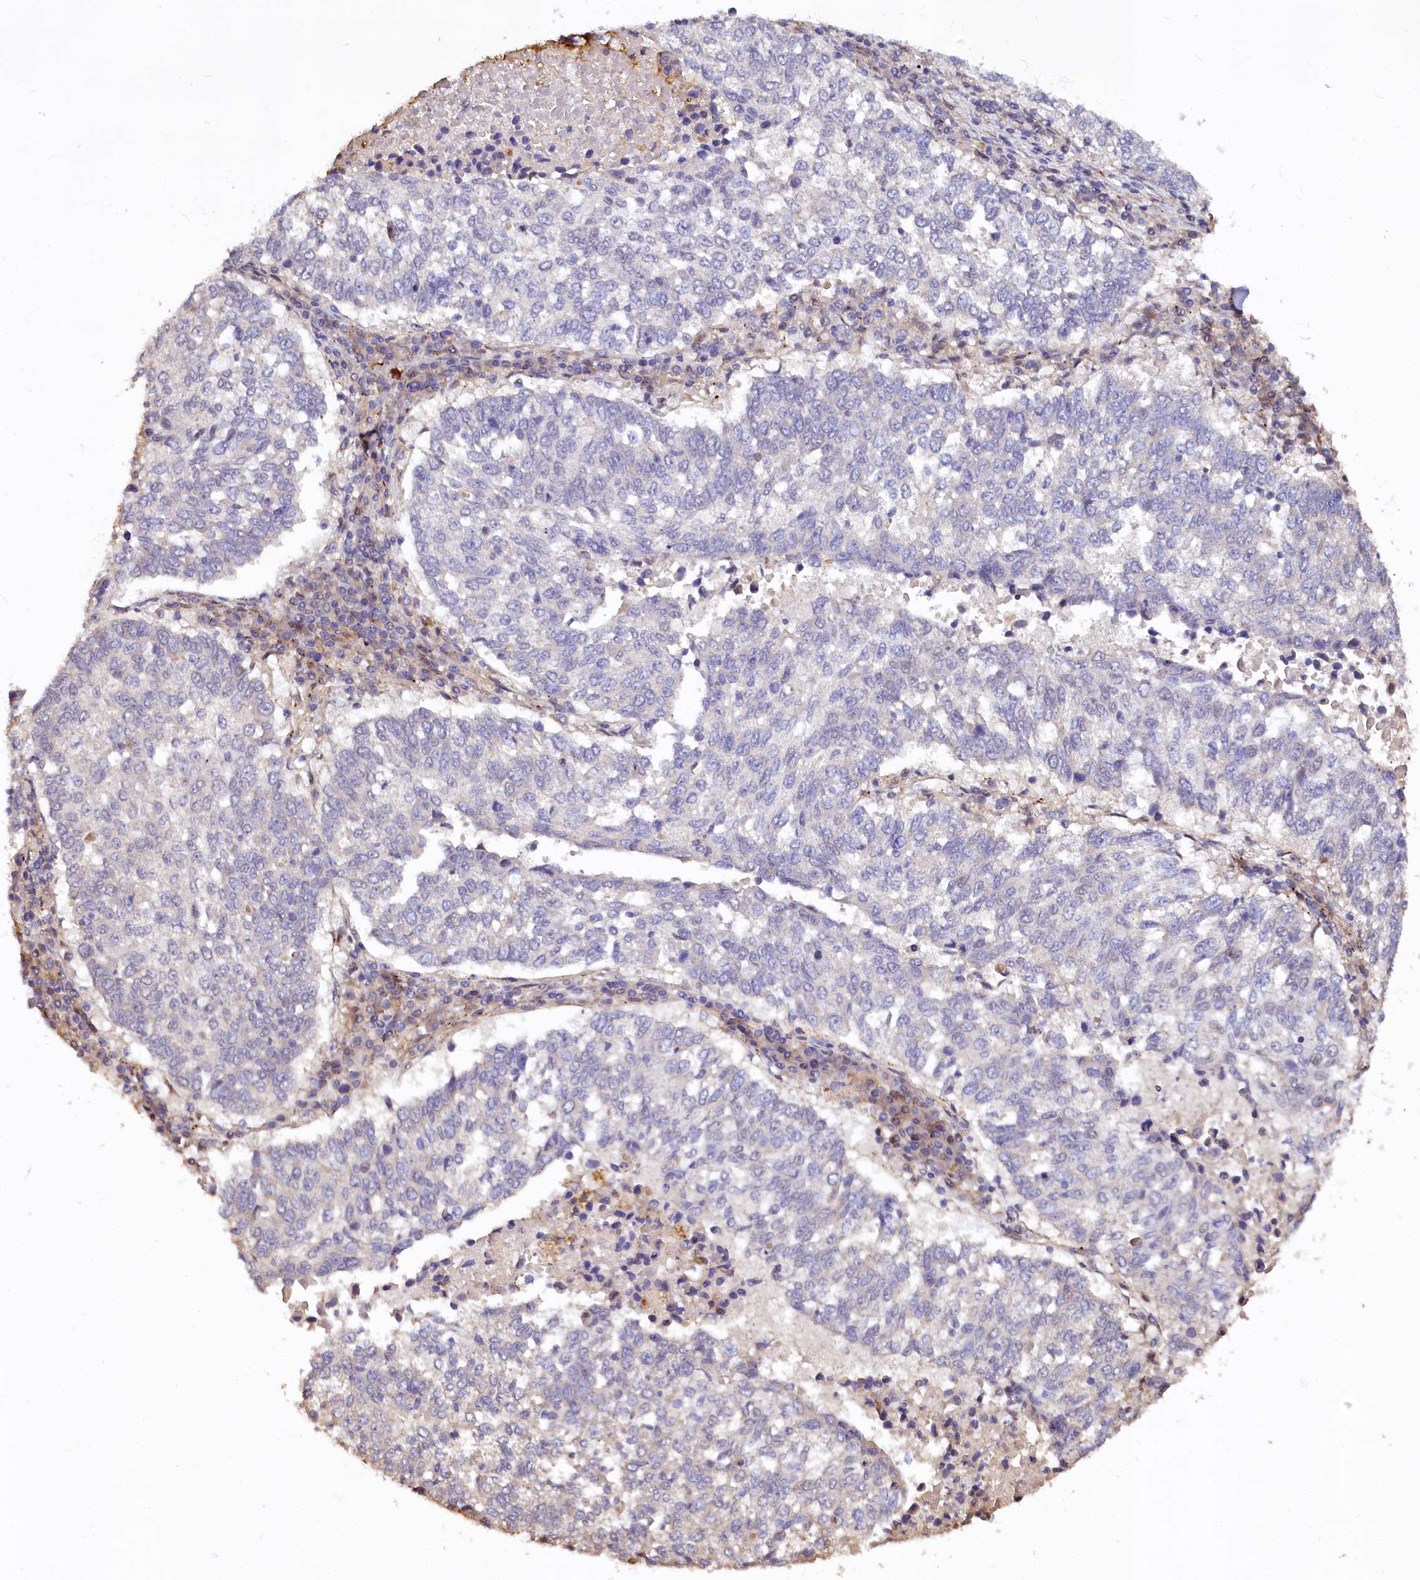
{"staining": {"intensity": "negative", "quantity": "none", "location": "none"}, "tissue": "lung cancer", "cell_type": "Tumor cells", "image_type": "cancer", "snomed": [{"axis": "morphology", "description": "Squamous cell carcinoma, NOS"}, {"axis": "topography", "description": "Lung"}], "caption": "This is an IHC micrograph of human lung squamous cell carcinoma. There is no expression in tumor cells.", "gene": "ATG101", "patient": {"sex": "male", "age": 73}}